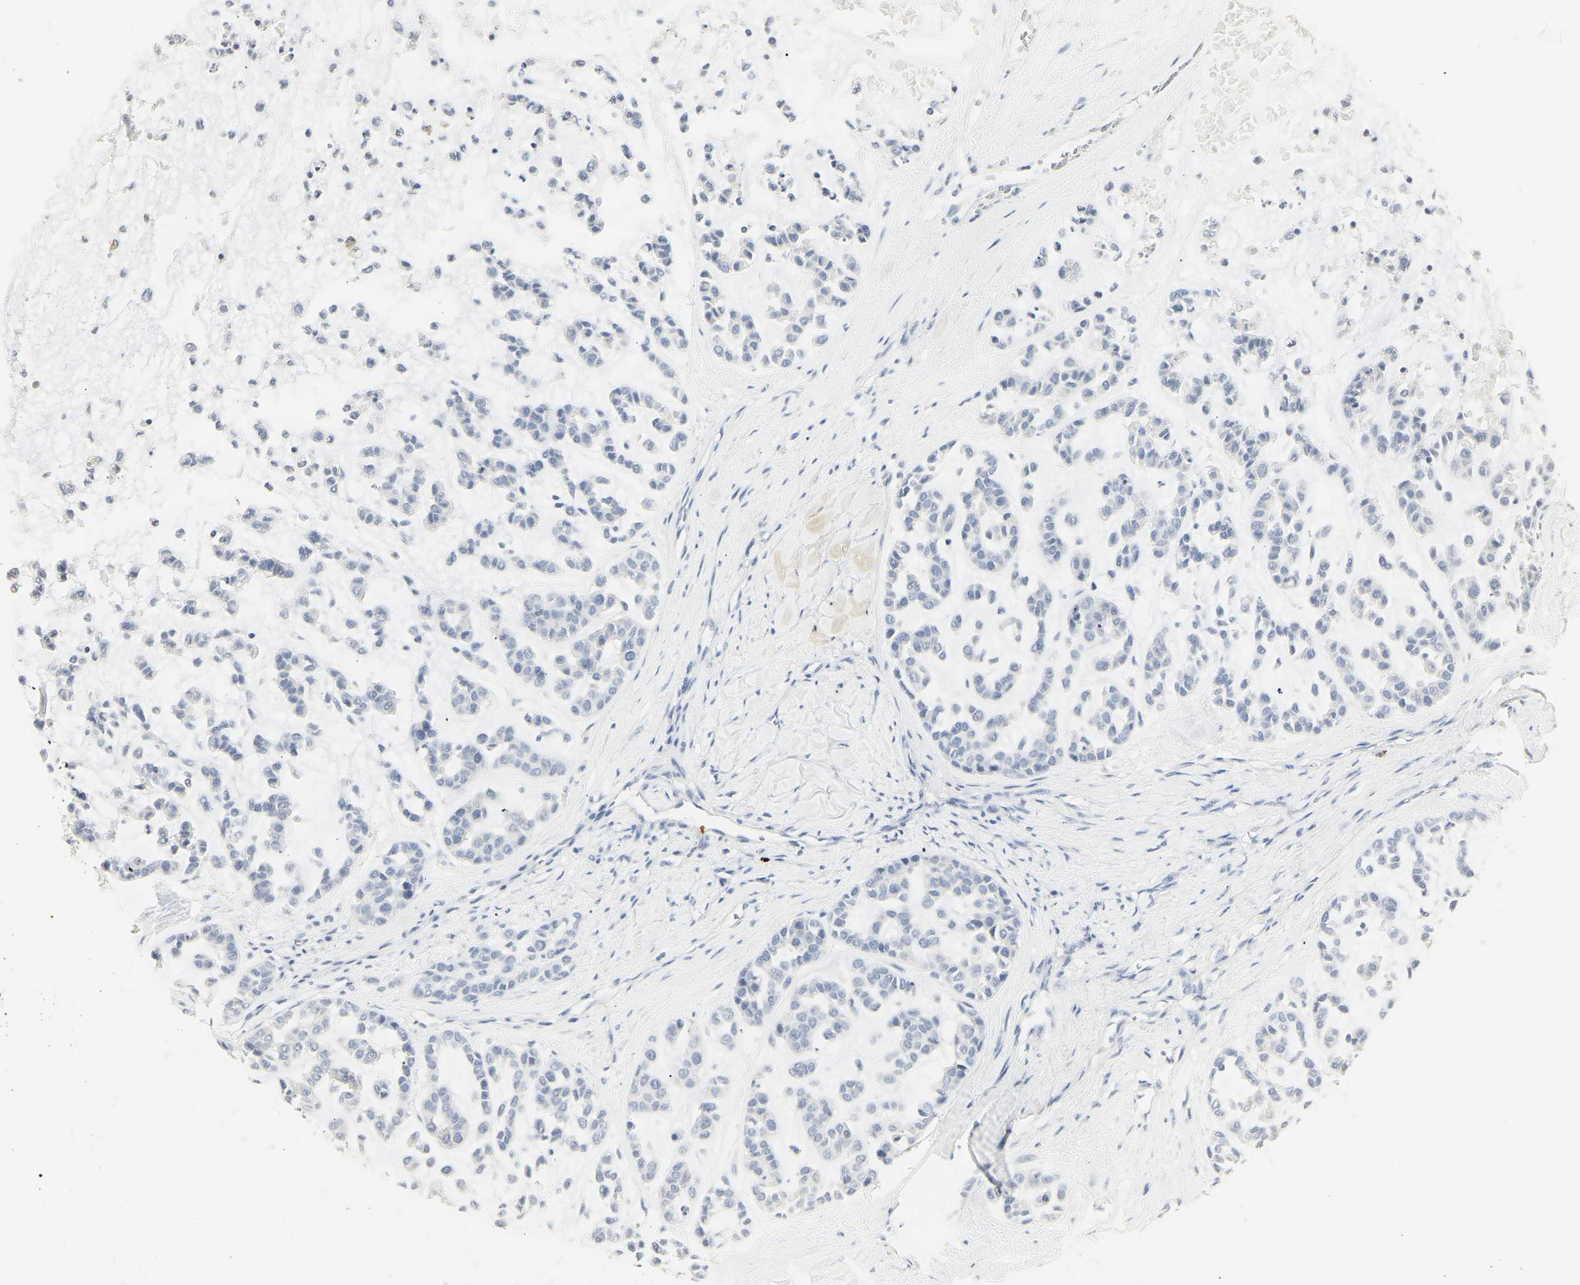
{"staining": {"intensity": "negative", "quantity": "none", "location": "none"}, "tissue": "head and neck cancer", "cell_type": "Tumor cells", "image_type": "cancer", "snomed": [{"axis": "morphology", "description": "Adenocarcinoma, NOS"}, {"axis": "morphology", "description": "Adenoma, NOS"}, {"axis": "topography", "description": "Head-Neck"}], "caption": "Immunohistochemistry (IHC) histopathology image of human head and neck cancer (adenoma) stained for a protein (brown), which shows no expression in tumor cells. (DAB (3,3'-diaminobenzidine) immunohistochemistry visualized using brightfield microscopy, high magnification).", "gene": "MPO", "patient": {"sex": "female", "age": 55}}